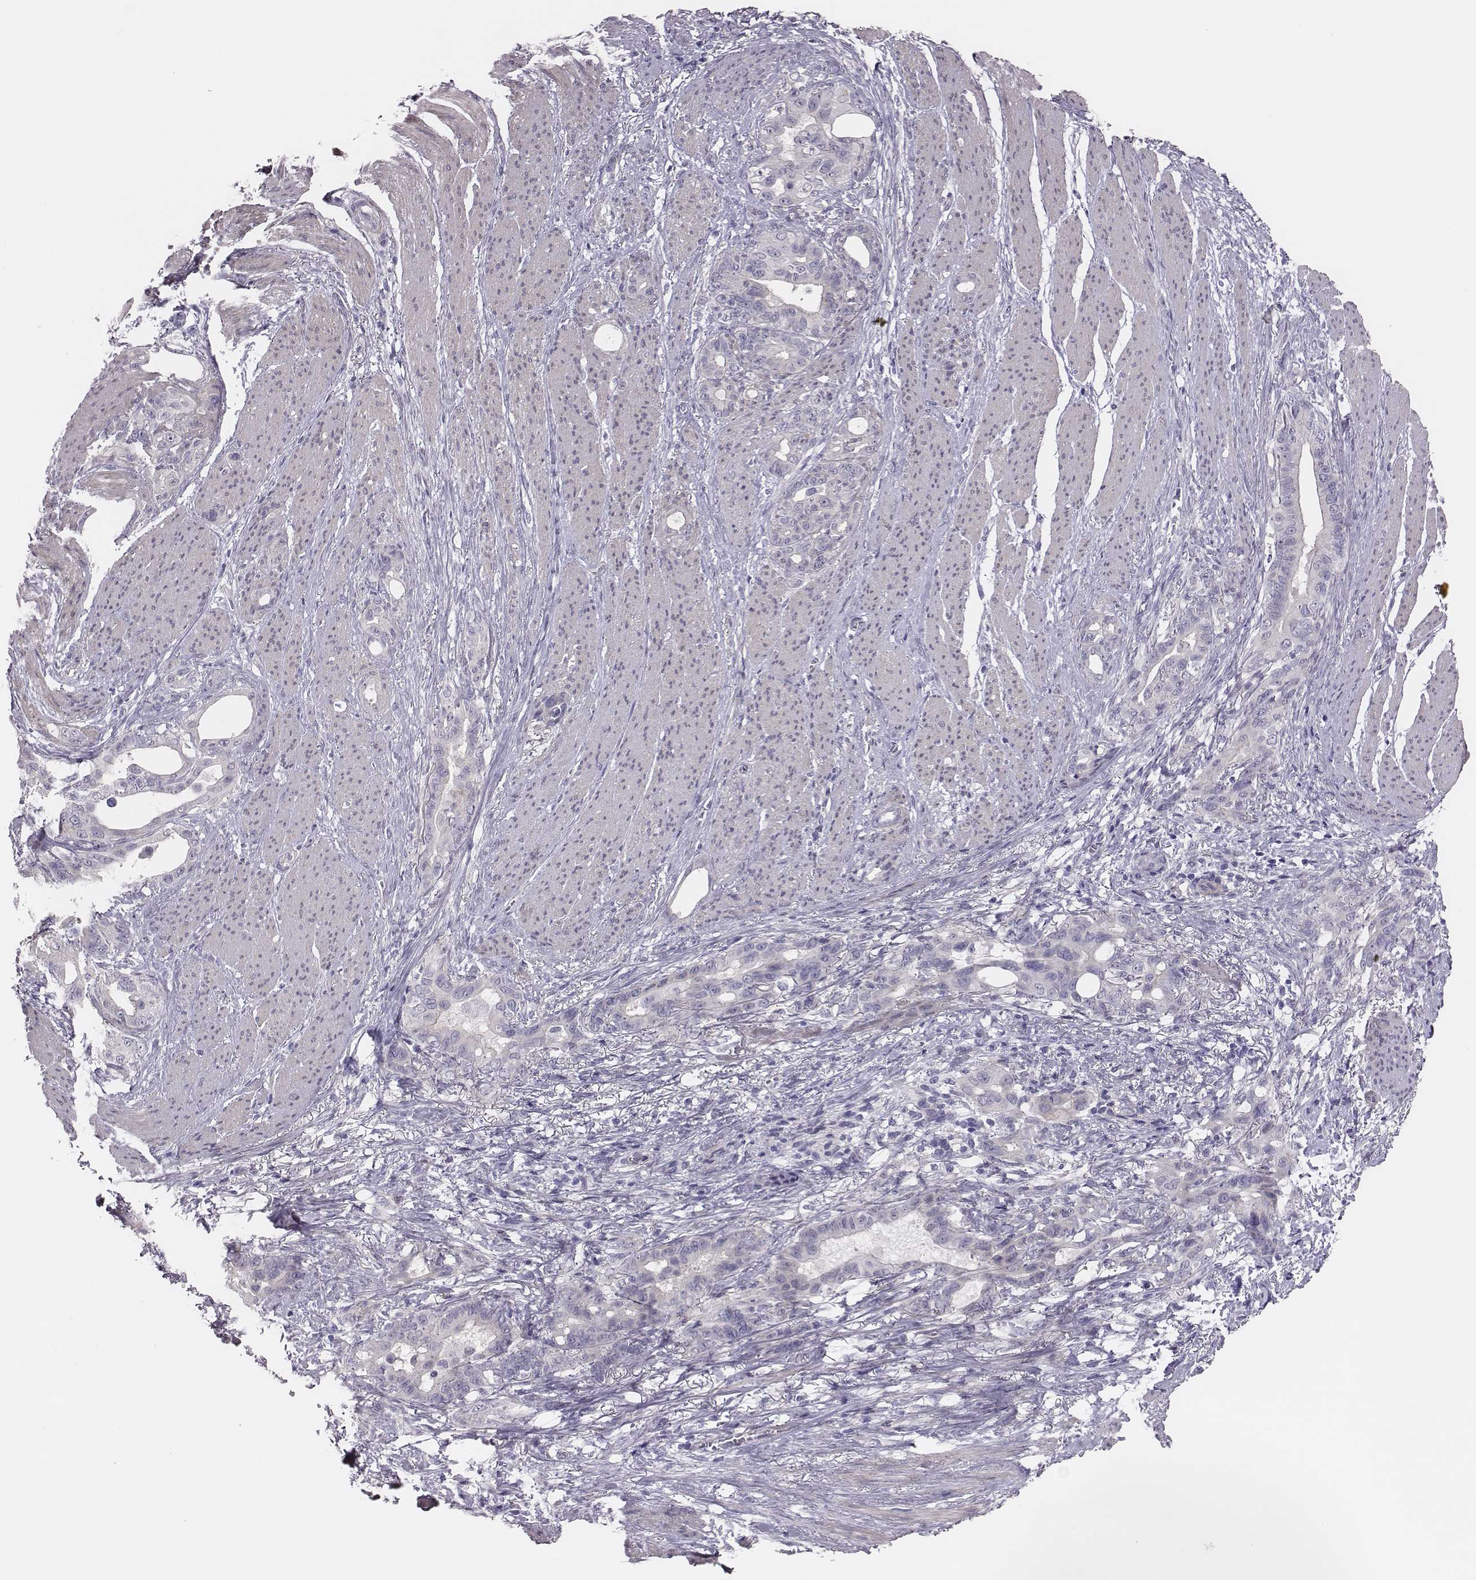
{"staining": {"intensity": "negative", "quantity": "none", "location": "none"}, "tissue": "stomach cancer", "cell_type": "Tumor cells", "image_type": "cancer", "snomed": [{"axis": "morphology", "description": "Normal tissue, NOS"}, {"axis": "morphology", "description": "Adenocarcinoma, NOS"}, {"axis": "topography", "description": "Esophagus"}, {"axis": "topography", "description": "Stomach, upper"}], "caption": "Adenocarcinoma (stomach) was stained to show a protein in brown. There is no significant positivity in tumor cells. The staining was performed using DAB (3,3'-diaminobenzidine) to visualize the protein expression in brown, while the nuclei were stained in blue with hematoxylin (Magnification: 20x).", "gene": "SCML2", "patient": {"sex": "male", "age": 62}}